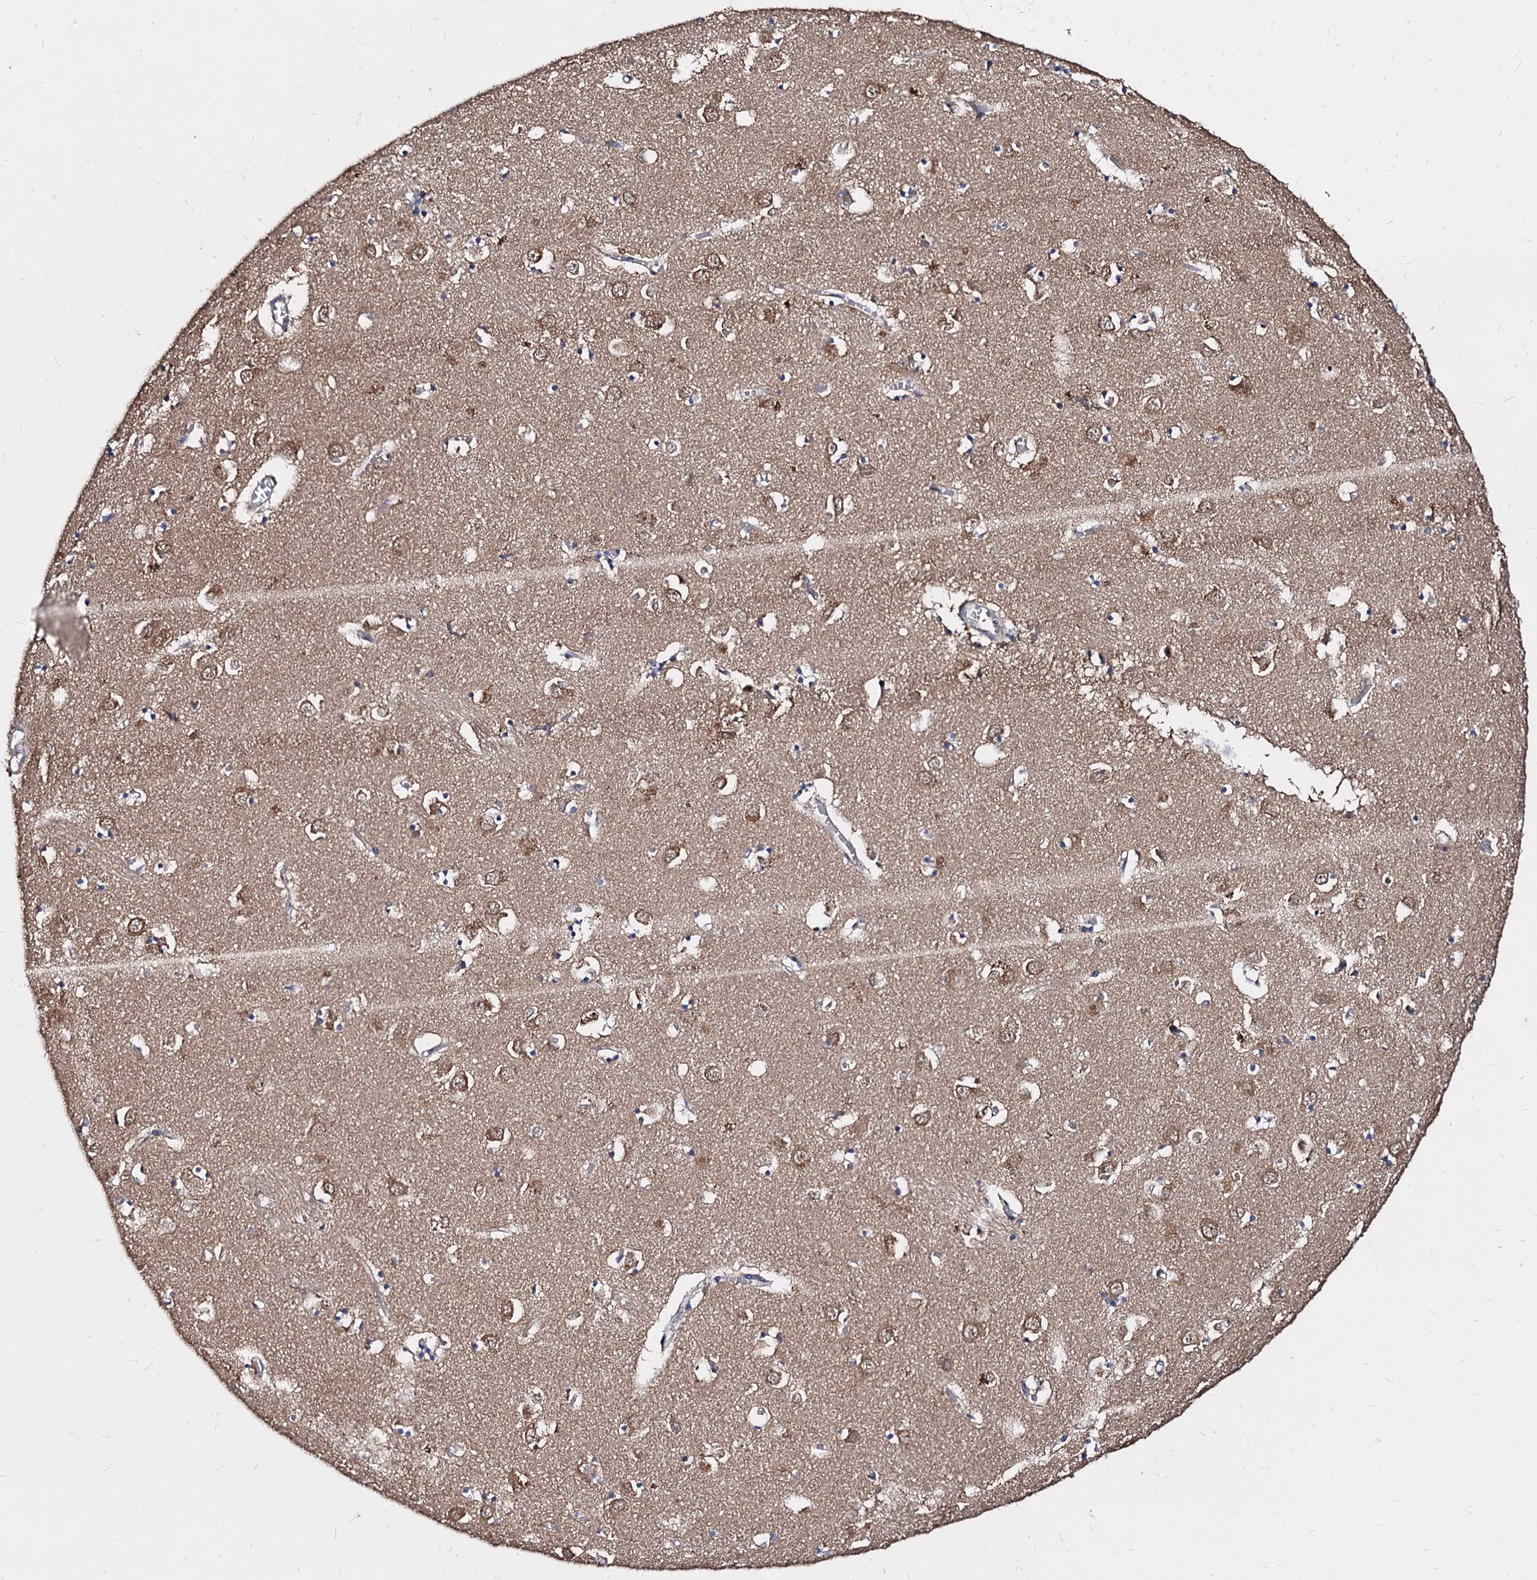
{"staining": {"intensity": "negative", "quantity": "none", "location": "none"}, "tissue": "caudate", "cell_type": "Glial cells", "image_type": "normal", "snomed": [{"axis": "morphology", "description": "Normal tissue, NOS"}, {"axis": "topography", "description": "Lateral ventricle wall"}], "caption": "IHC of benign caudate shows no staining in glial cells.", "gene": "NME1", "patient": {"sex": "male", "age": 70}}